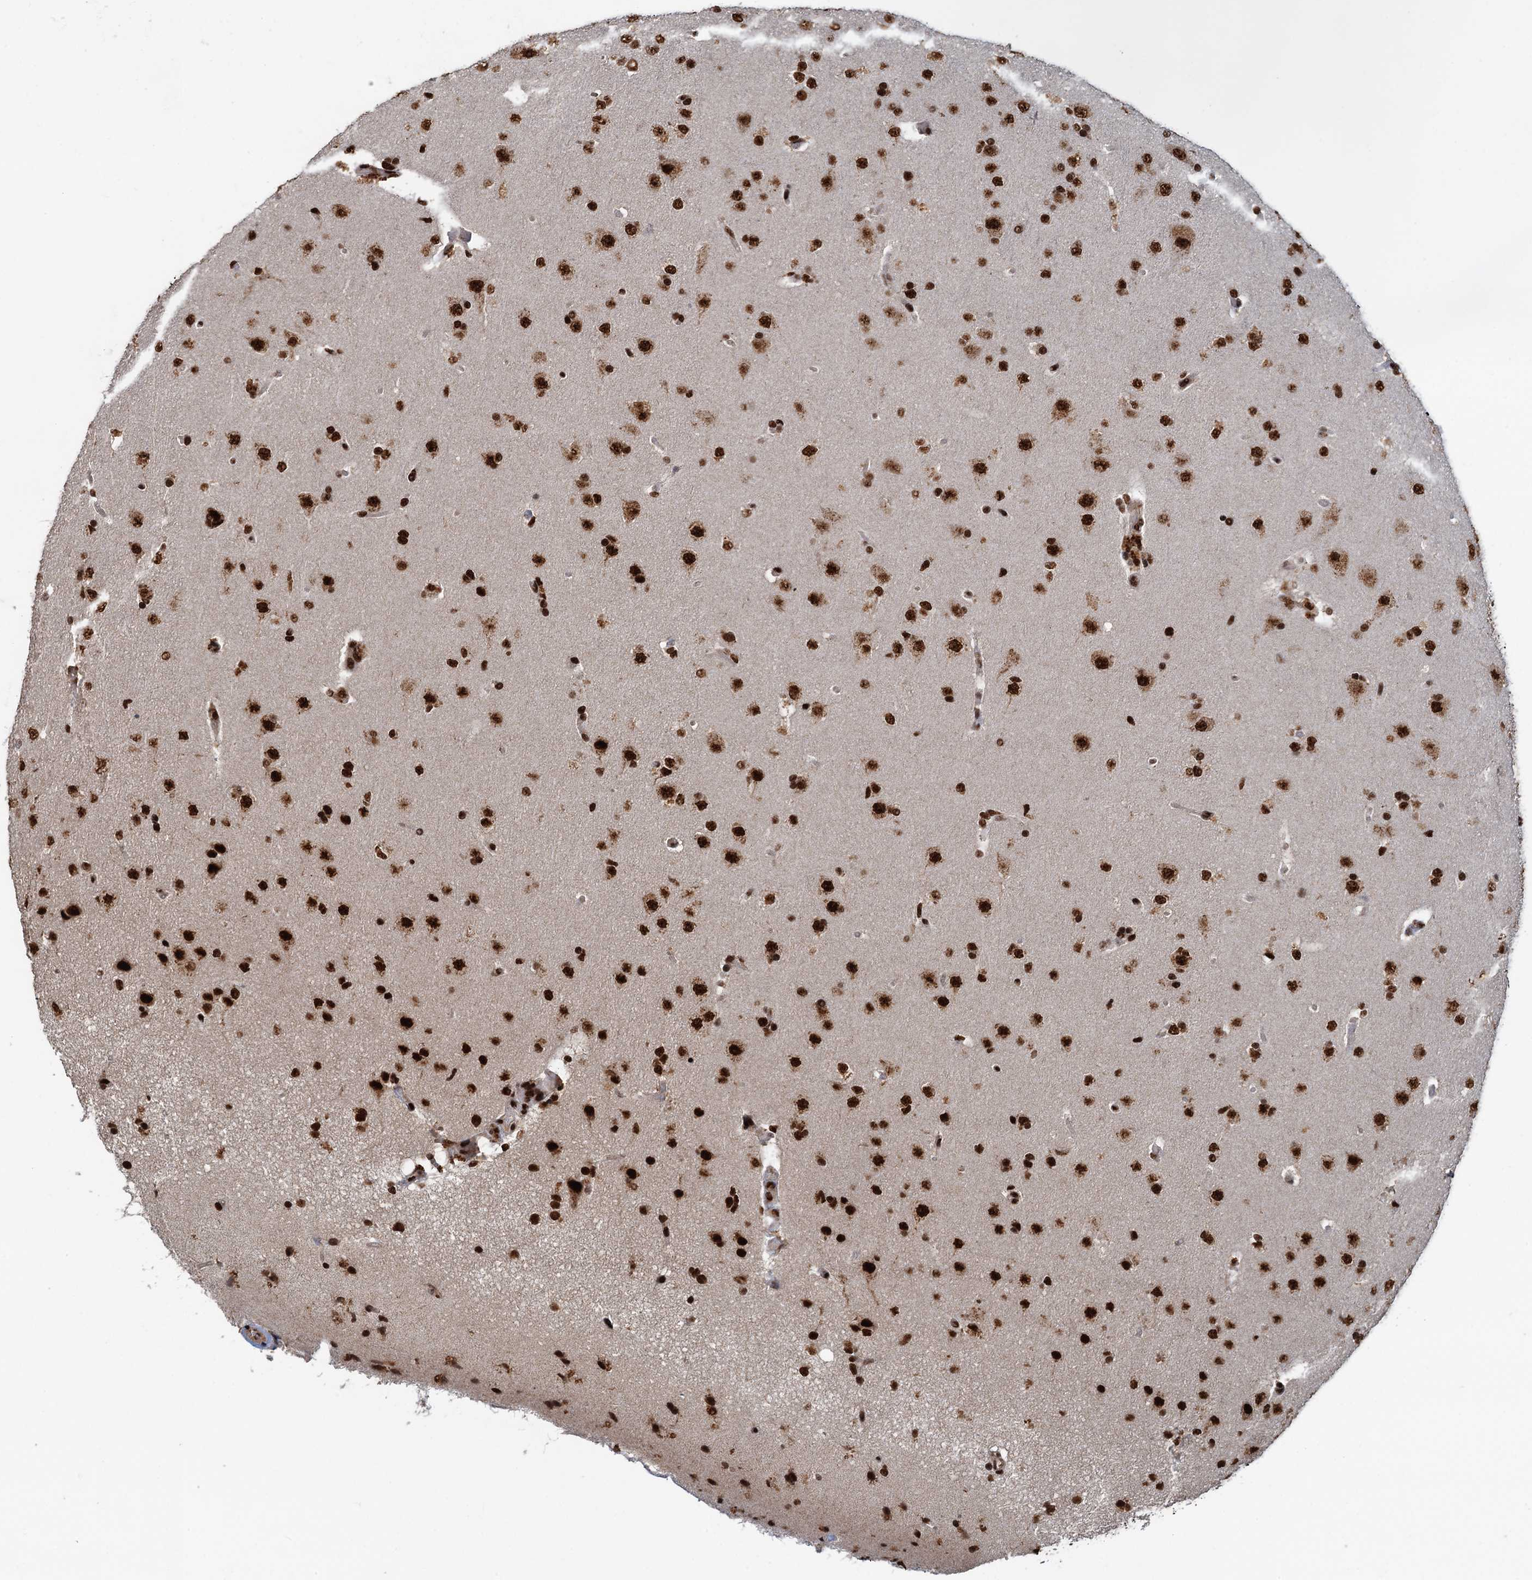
{"staining": {"intensity": "strong", "quantity": ">75%", "location": "nuclear"}, "tissue": "glioma", "cell_type": "Tumor cells", "image_type": "cancer", "snomed": [{"axis": "morphology", "description": "Glioma, malignant, High grade"}, {"axis": "topography", "description": "Brain"}], "caption": "The image reveals a brown stain indicating the presence of a protein in the nuclear of tumor cells in glioma. The staining was performed using DAB (3,3'-diaminobenzidine), with brown indicating positive protein expression. Nuclei are stained blue with hematoxylin.", "gene": "ZC3H18", "patient": {"sex": "male", "age": 72}}